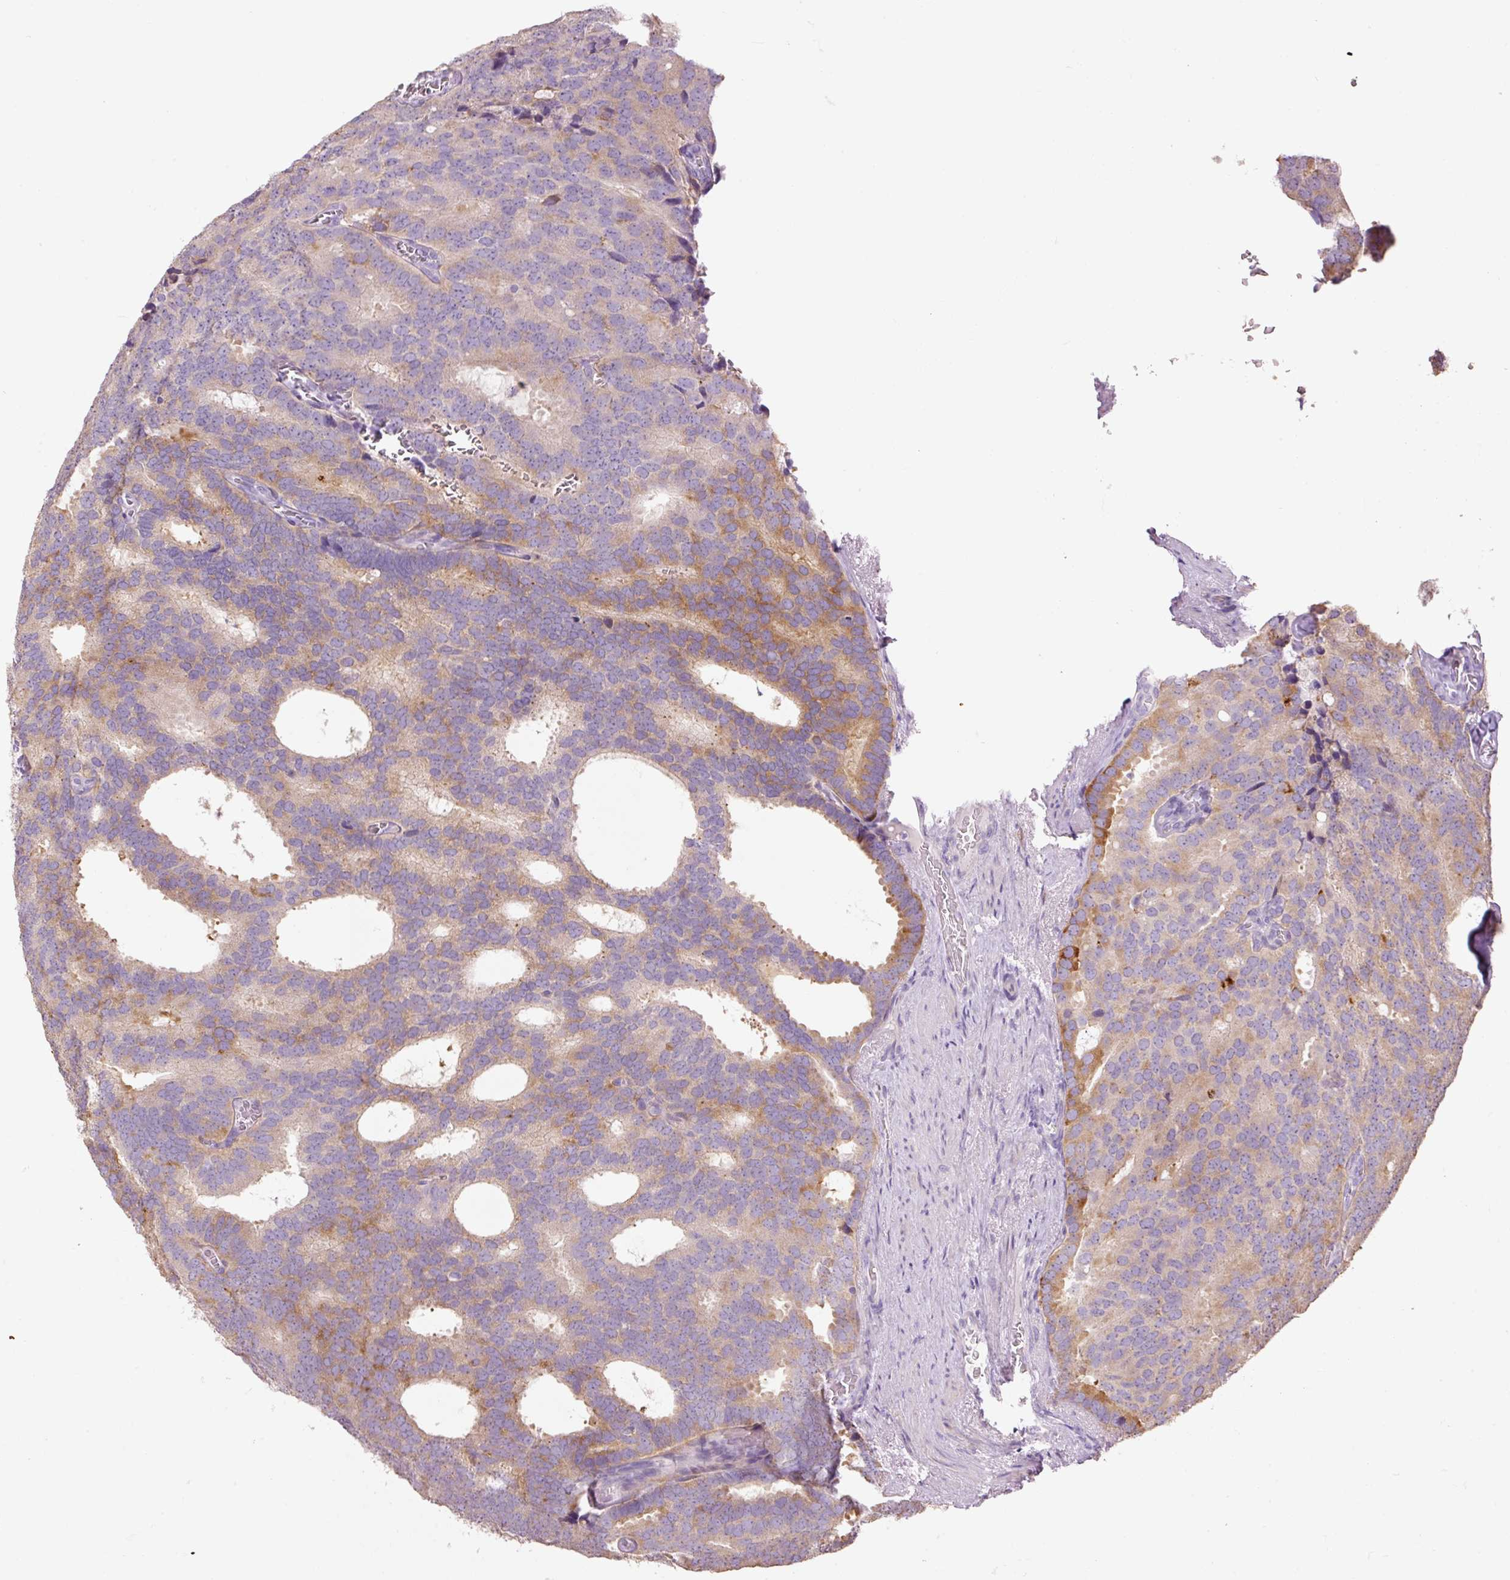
{"staining": {"intensity": "moderate", "quantity": "25%-75%", "location": "cytoplasmic/membranous"}, "tissue": "prostate cancer", "cell_type": "Tumor cells", "image_type": "cancer", "snomed": [{"axis": "morphology", "description": "Adenocarcinoma, Low grade"}, {"axis": "topography", "description": "Prostate"}], "caption": "Low-grade adenocarcinoma (prostate) stained for a protein (brown) demonstrates moderate cytoplasmic/membranous positive staining in approximately 25%-75% of tumor cells.", "gene": "HAX1", "patient": {"sex": "male", "age": 71}}